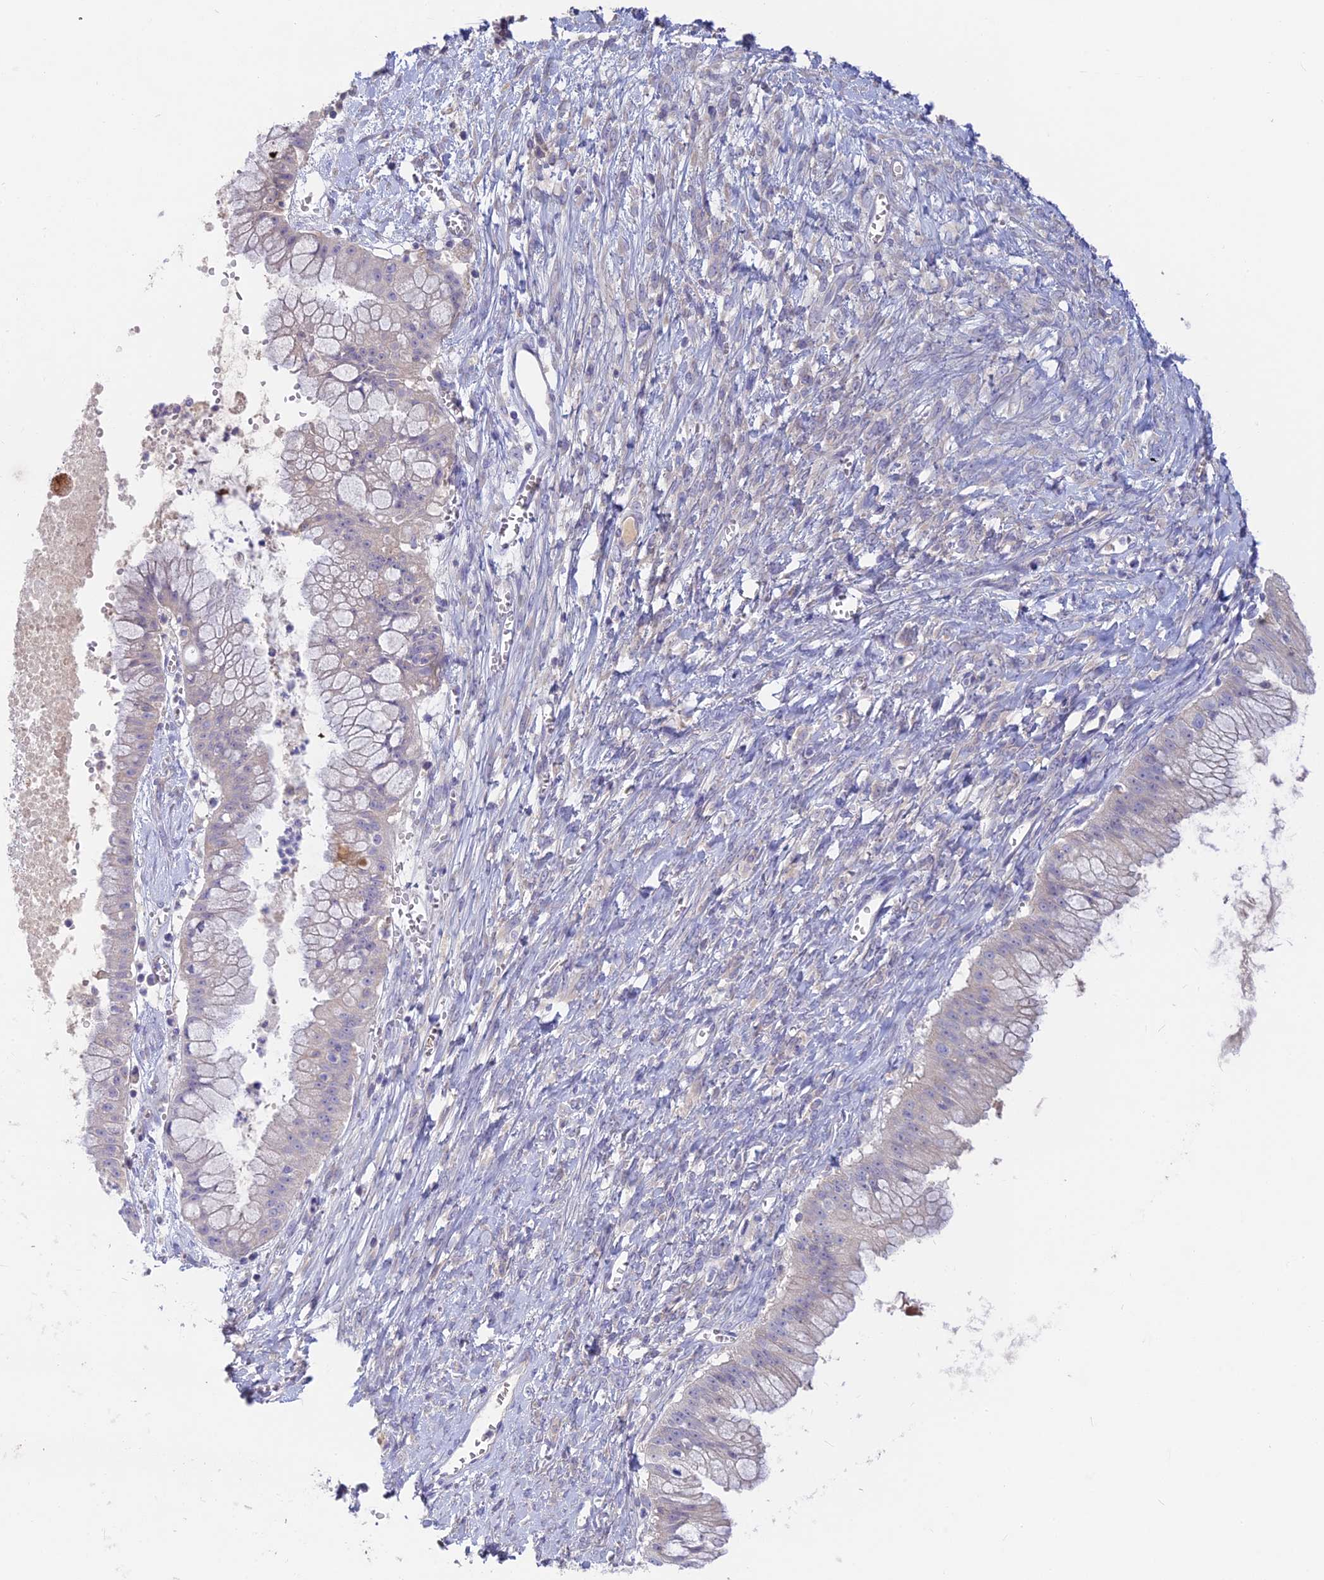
{"staining": {"intensity": "negative", "quantity": "none", "location": "none"}, "tissue": "ovarian cancer", "cell_type": "Tumor cells", "image_type": "cancer", "snomed": [{"axis": "morphology", "description": "Cystadenocarcinoma, mucinous, NOS"}, {"axis": "topography", "description": "Ovary"}], "caption": "An image of ovarian cancer stained for a protein reveals no brown staining in tumor cells.", "gene": "PZP", "patient": {"sex": "female", "age": 70}}